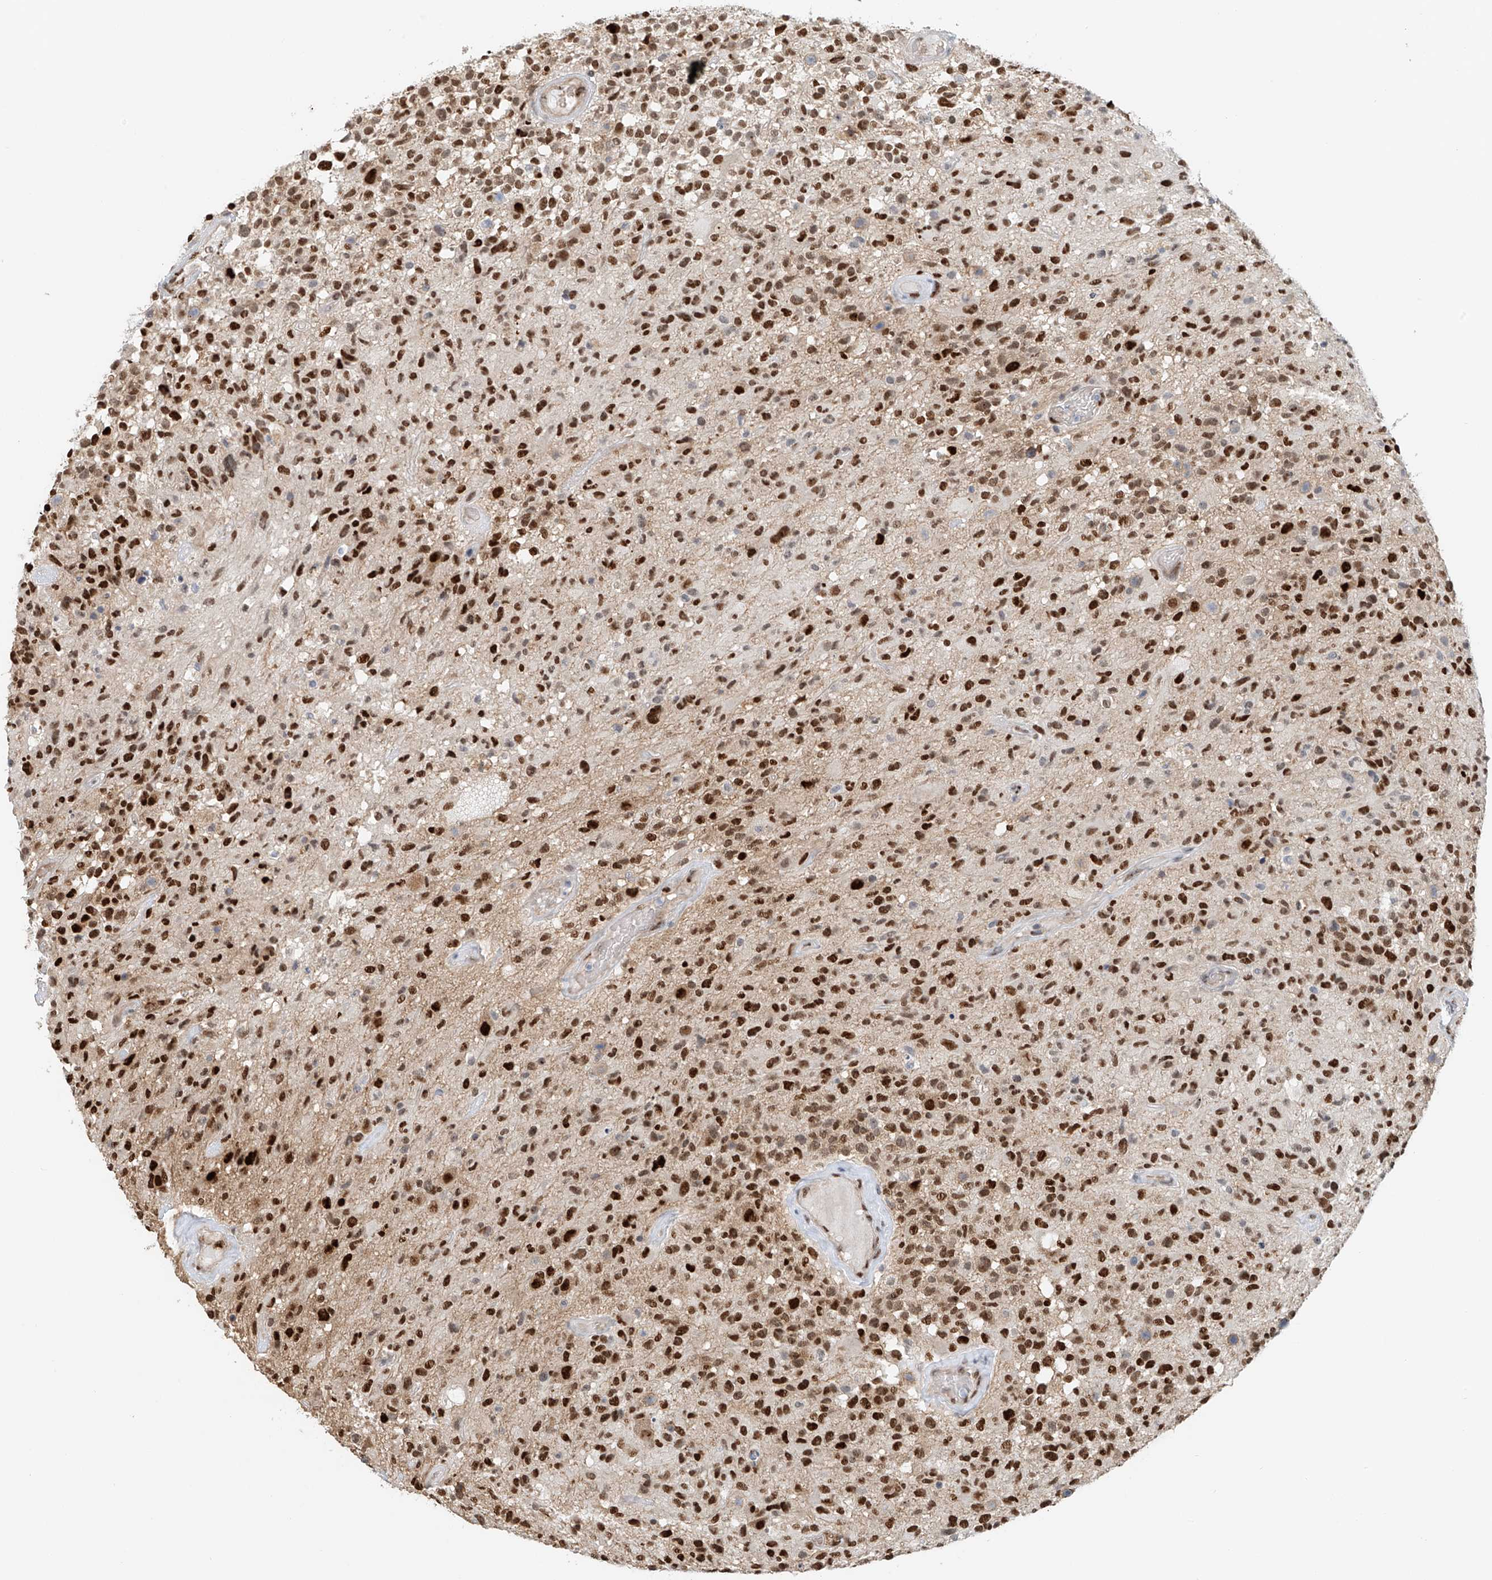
{"staining": {"intensity": "strong", "quantity": ">75%", "location": "nuclear"}, "tissue": "glioma", "cell_type": "Tumor cells", "image_type": "cancer", "snomed": [{"axis": "morphology", "description": "Glioma, malignant, High grade"}, {"axis": "morphology", "description": "Glioblastoma, NOS"}, {"axis": "topography", "description": "Brain"}], "caption": "Strong nuclear positivity is seen in approximately >75% of tumor cells in glioma.", "gene": "ZNF514", "patient": {"sex": "male", "age": 60}}